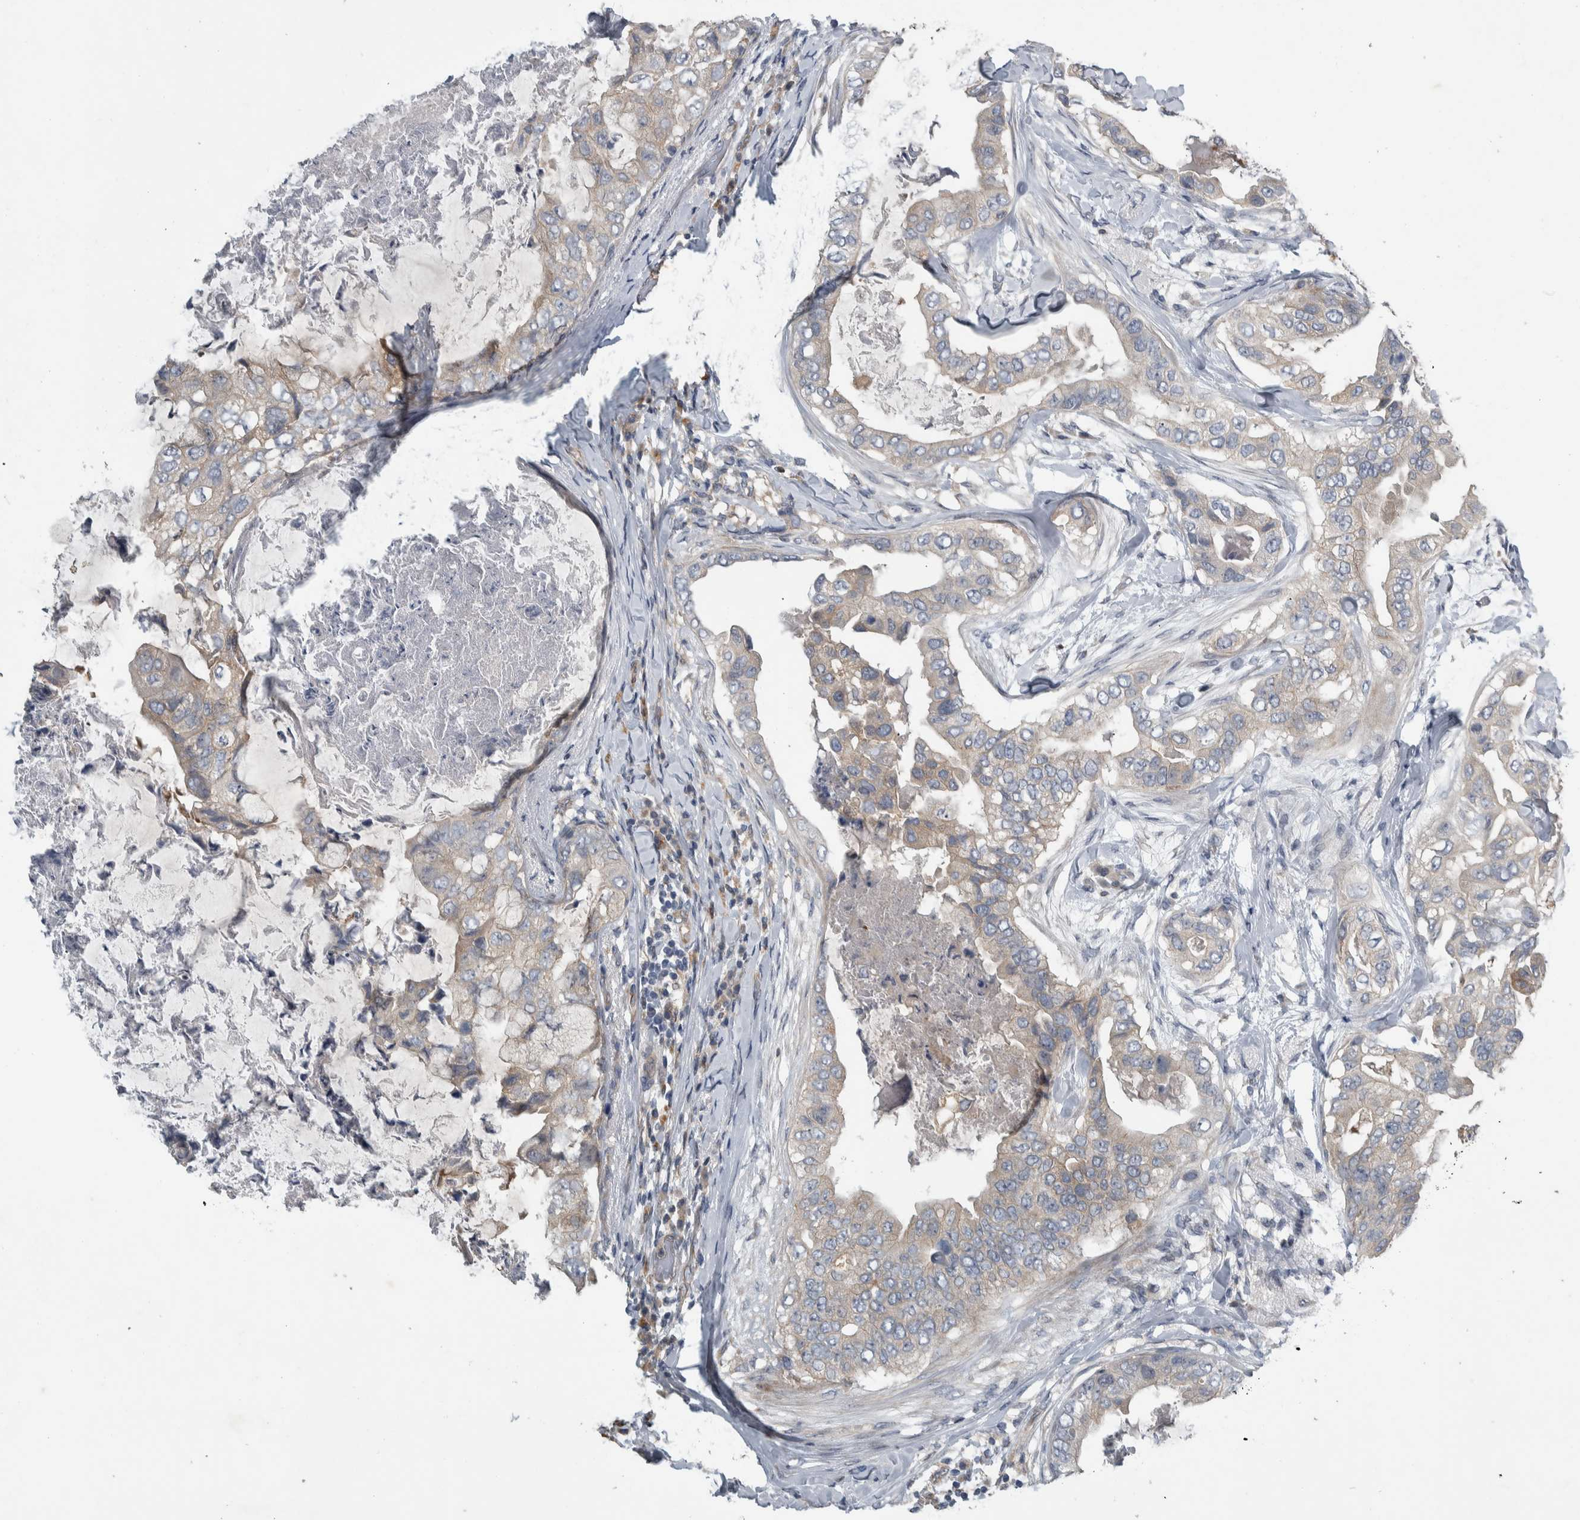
{"staining": {"intensity": "weak", "quantity": "25%-75%", "location": "cytoplasmic/membranous"}, "tissue": "breast cancer", "cell_type": "Tumor cells", "image_type": "cancer", "snomed": [{"axis": "morphology", "description": "Duct carcinoma"}, {"axis": "topography", "description": "Breast"}], "caption": "A micrograph of human breast cancer (intraductal carcinoma) stained for a protein exhibits weak cytoplasmic/membranous brown staining in tumor cells.", "gene": "NT5C2", "patient": {"sex": "female", "age": 40}}